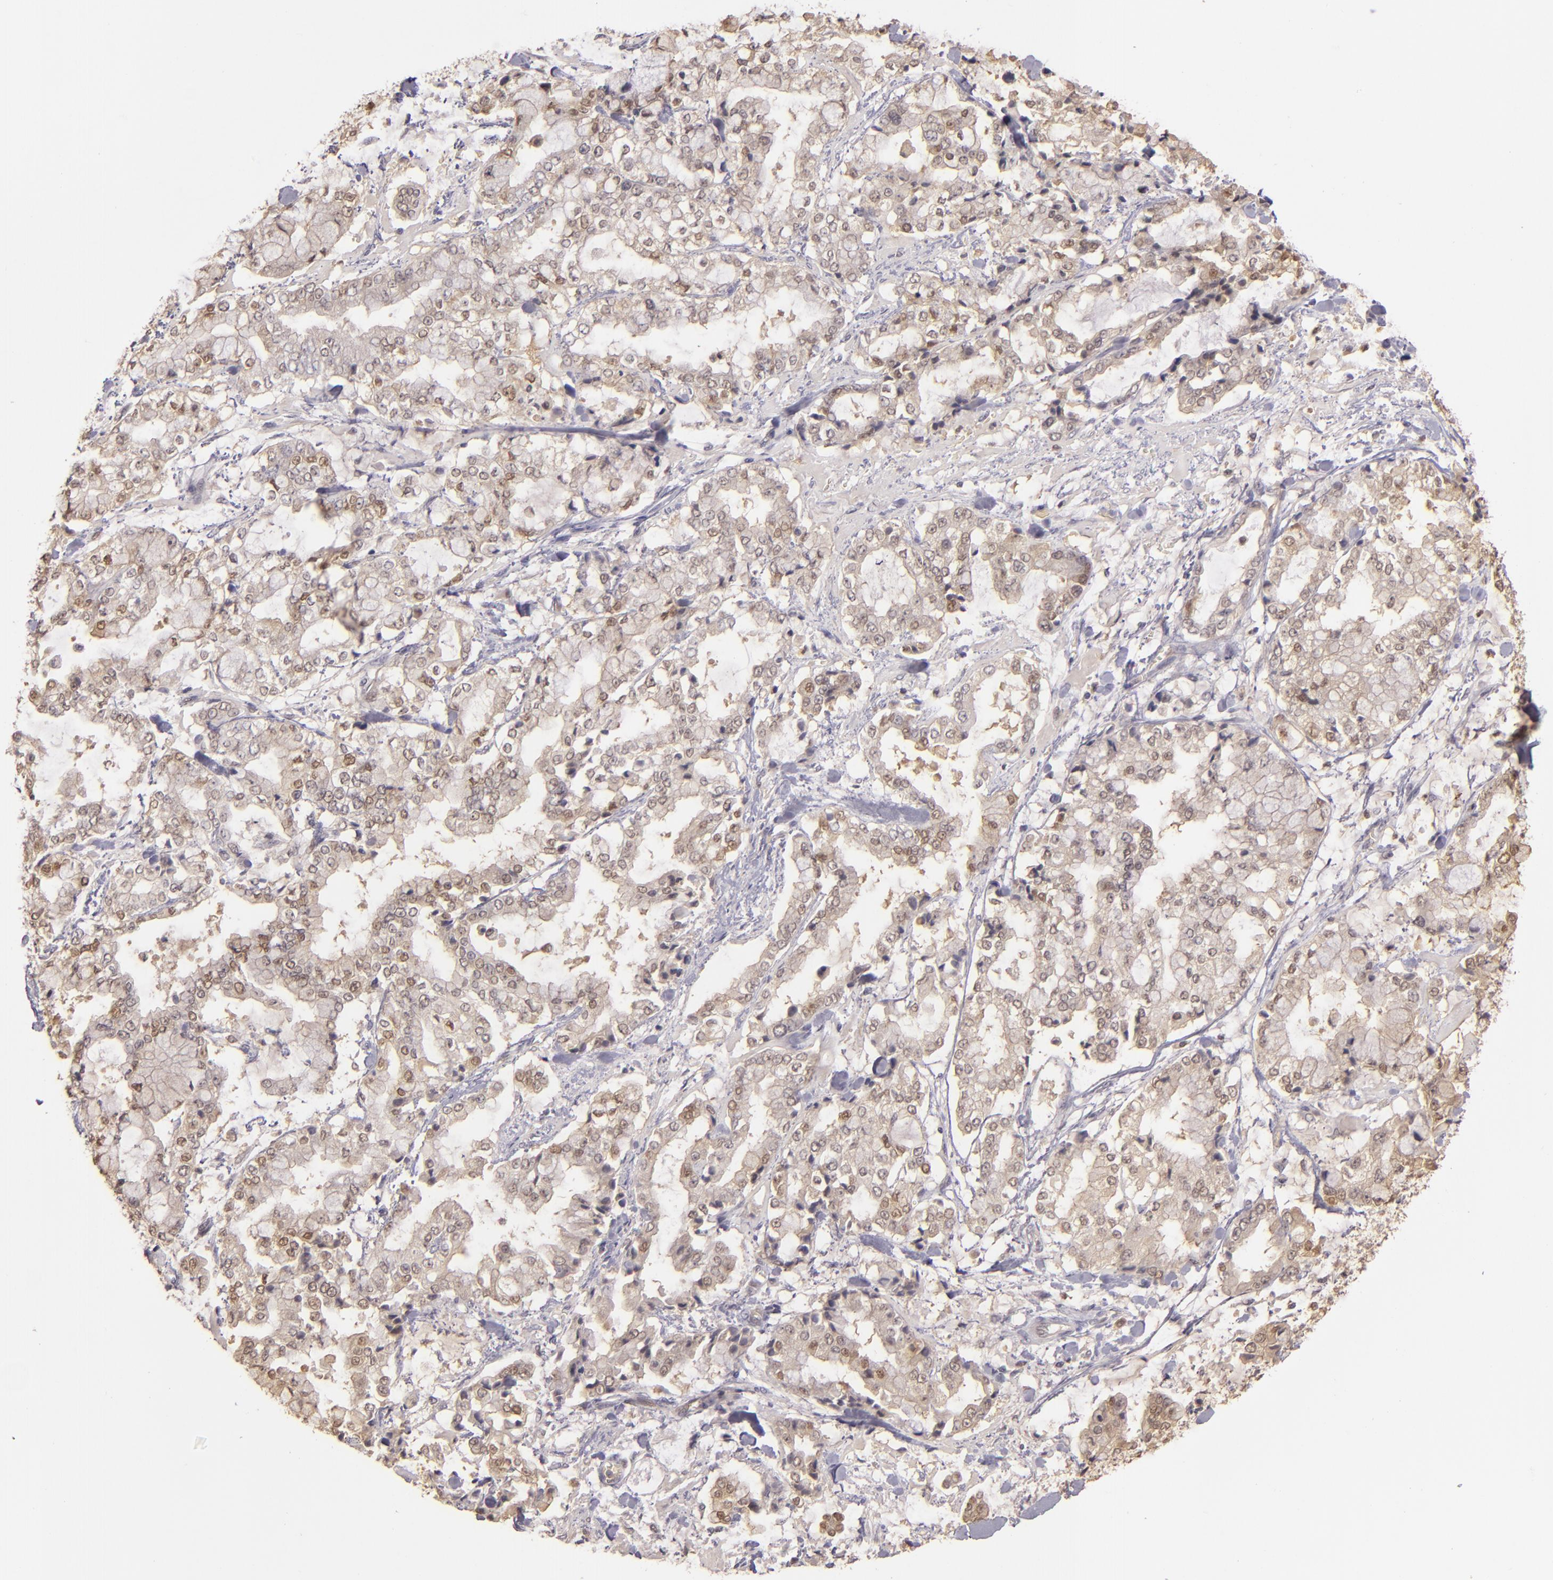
{"staining": {"intensity": "weak", "quantity": ">75%", "location": "cytoplasmic/membranous"}, "tissue": "stomach cancer", "cell_type": "Tumor cells", "image_type": "cancer", "snomed": [{"axis": "morphology", "description": "Normal tissue, NOS"}, {"axis": "morphology", "description": "Adenocarcinoma, NOS"}, {"axis": "topography", "description": "Stomach, upper"}, {"axis": "topography", "description": "Stomach"}], "caption": "Immunohistochemical staining of stomach cancer (adenocarcinoma) demonstrates weak cytoplasmic/membranous protein expression in approximately >75% of tumor cells.", "gene": "LRG1", "patient": {"sex": "male", "age": 76}}